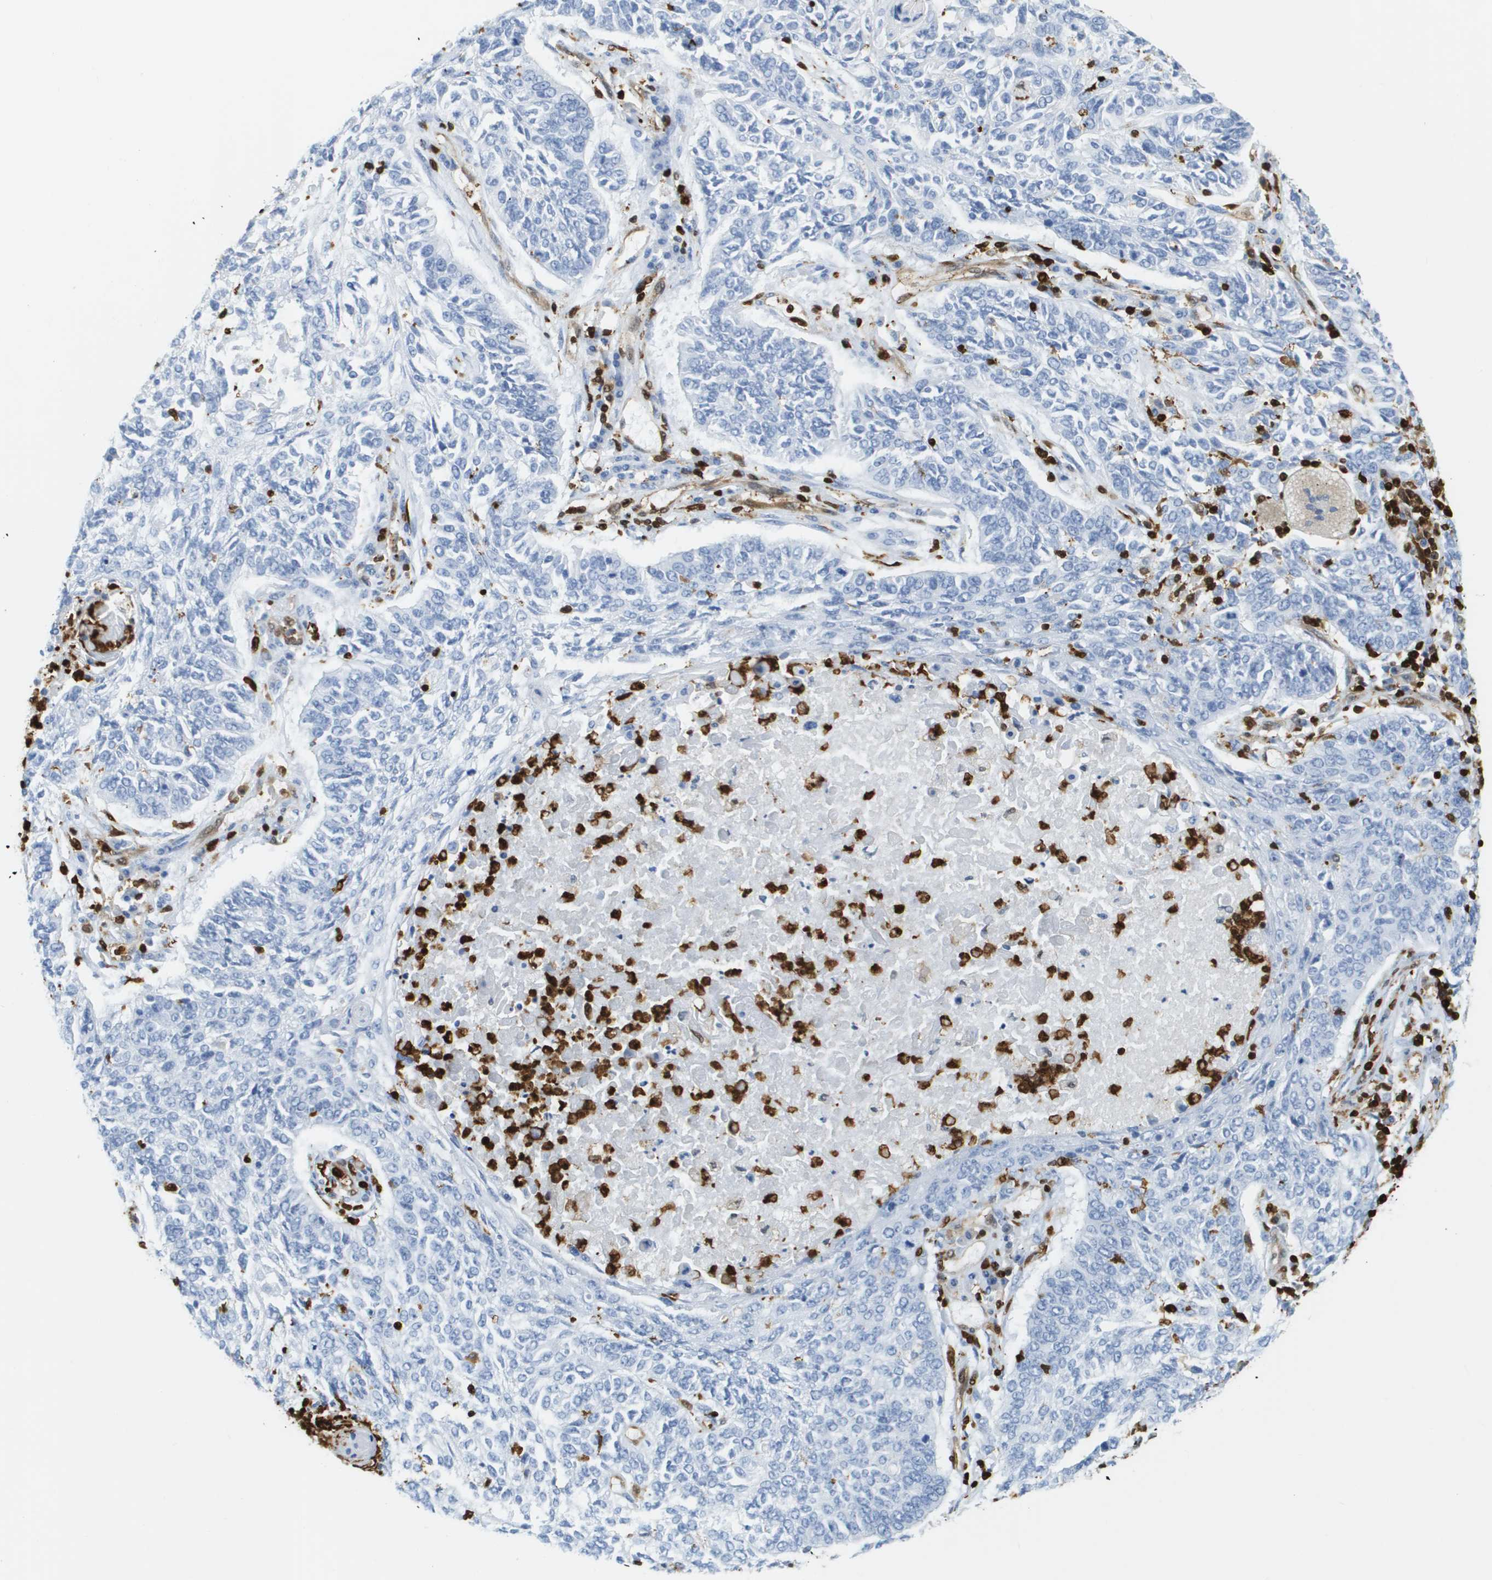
{"staining": {"intensity": "negative", "quantity": "none", "location": "none"}, "tissue": "lung cancer", "cell_type": "Tumor cells", "image_type": "cancer", "snomed": [{"axis": "morphology", "description": "Normal tissue, NOS"}, {"axis": "morphology", "description": "Squamous cell carcinoma, NOS"}, {"axis": "topography", "description": "Cartilage tissue"}, {"axis": "topography", "description": "Bronchus"}, {"axis": "topography", "description": "Lung"}], "caption": "High magnification brightfield microscopy of squamous cell carcinoma (lung) stained with DAB (3,3'-diaminobenzidine) (brown) and counterstained with hematoxylin (blue): tumor cells show no significant positivity.", "gene": "DOCK5", "patient": {"sex": "female", "age": 49}}